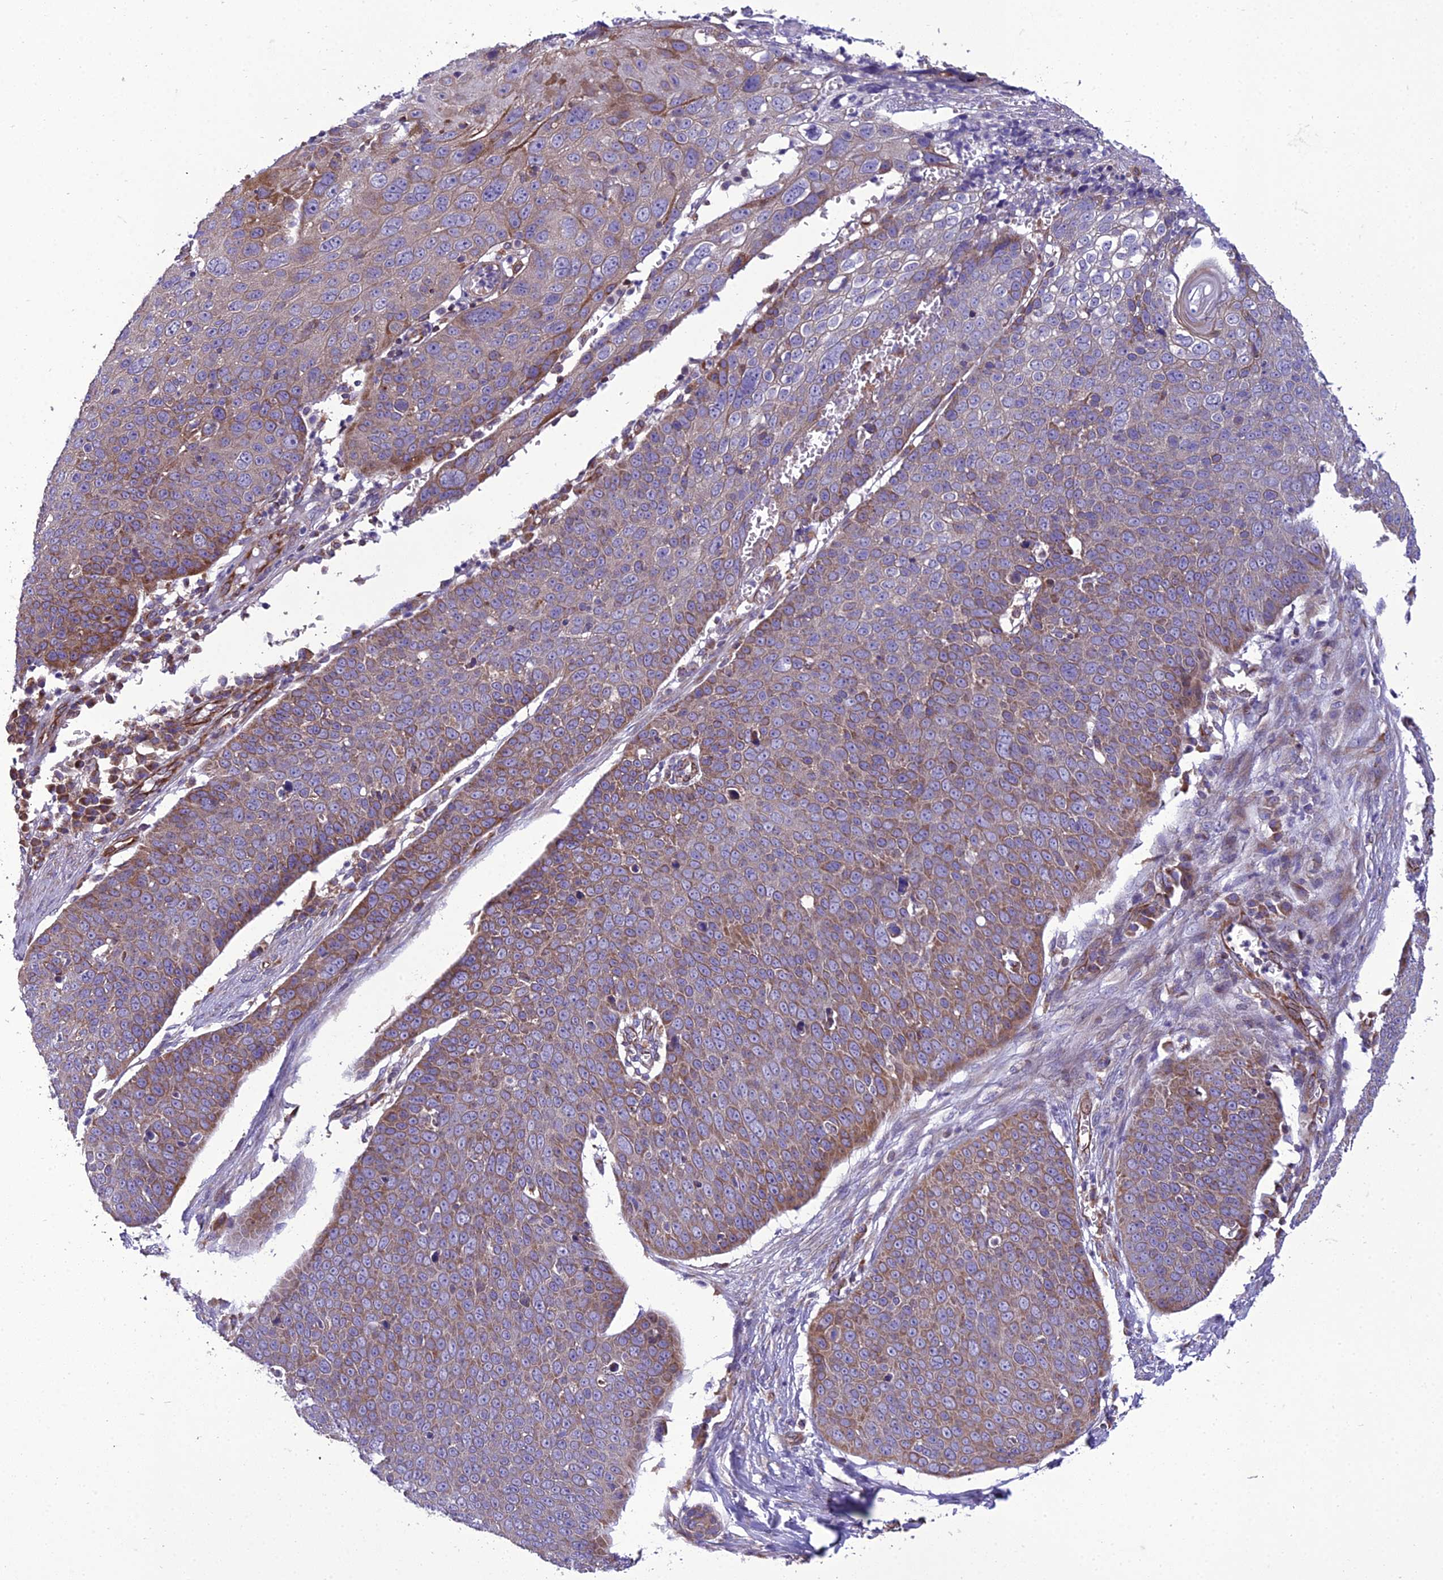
{"staining": {"intensity": "moderate", "quantity": "<25%", "location": "cytoplasmic/membranous"}, "tissue": "skin cancer", "cell_type": "Tumor cells", "image_type": "cancer", "snomed": [{"axis": "morphology", "description": "Squamous cell carcinoma, NOS"}, {"axis": "topography", "description": "Skin"}], "caption": "A micrograph of human skin squamous cell carcinoma stained for a protein demonstrates moderate cytoplasmic/membranous brown staining in tumor cells.", "gene": "GIMAP1", "patient": {"sex": "male", "age": 71}}